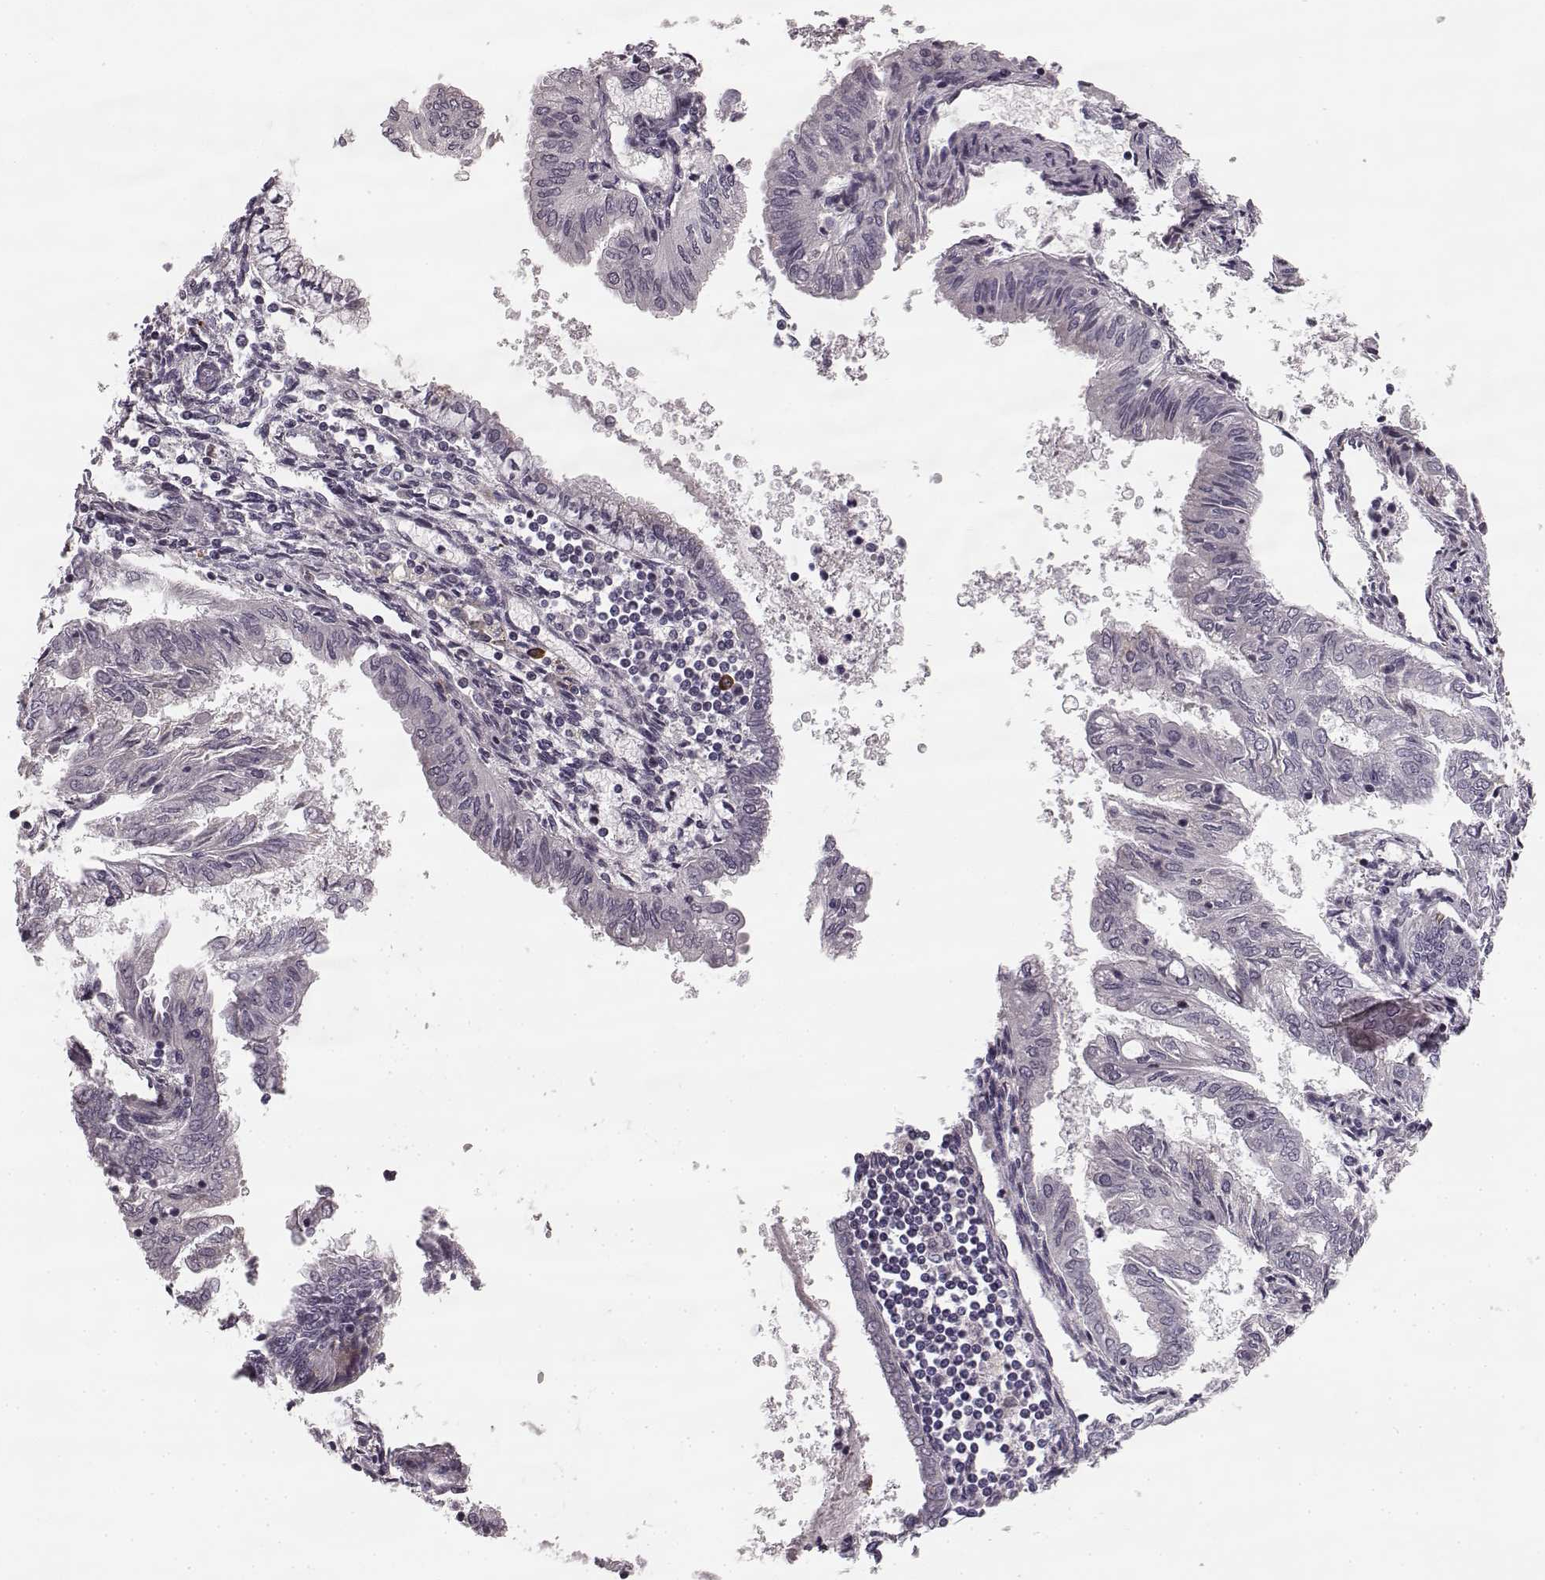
{"staining": {"intensity": "negative", "quantity": "none", "location": "none"}, "tissue": "endometrial cancer", "cell_type": "Tumor cells", "image_type": "cancer", "snomed": [{"axis": "morphology", "description": "Adenocarcinoma, NOS"}, {"axis": "topography", "description": "Endometrium"}], "caption": "Immunohistochemistry (IHC) image of human endometrial cancer stained for a protein (brown), which shows no positivity in tumor cells. (DAB immunohistochemistry visualized using brightfield microscopy, high magnification).", "gene": "FAM234B", "patient": {"sex": "female", "age": 68}}